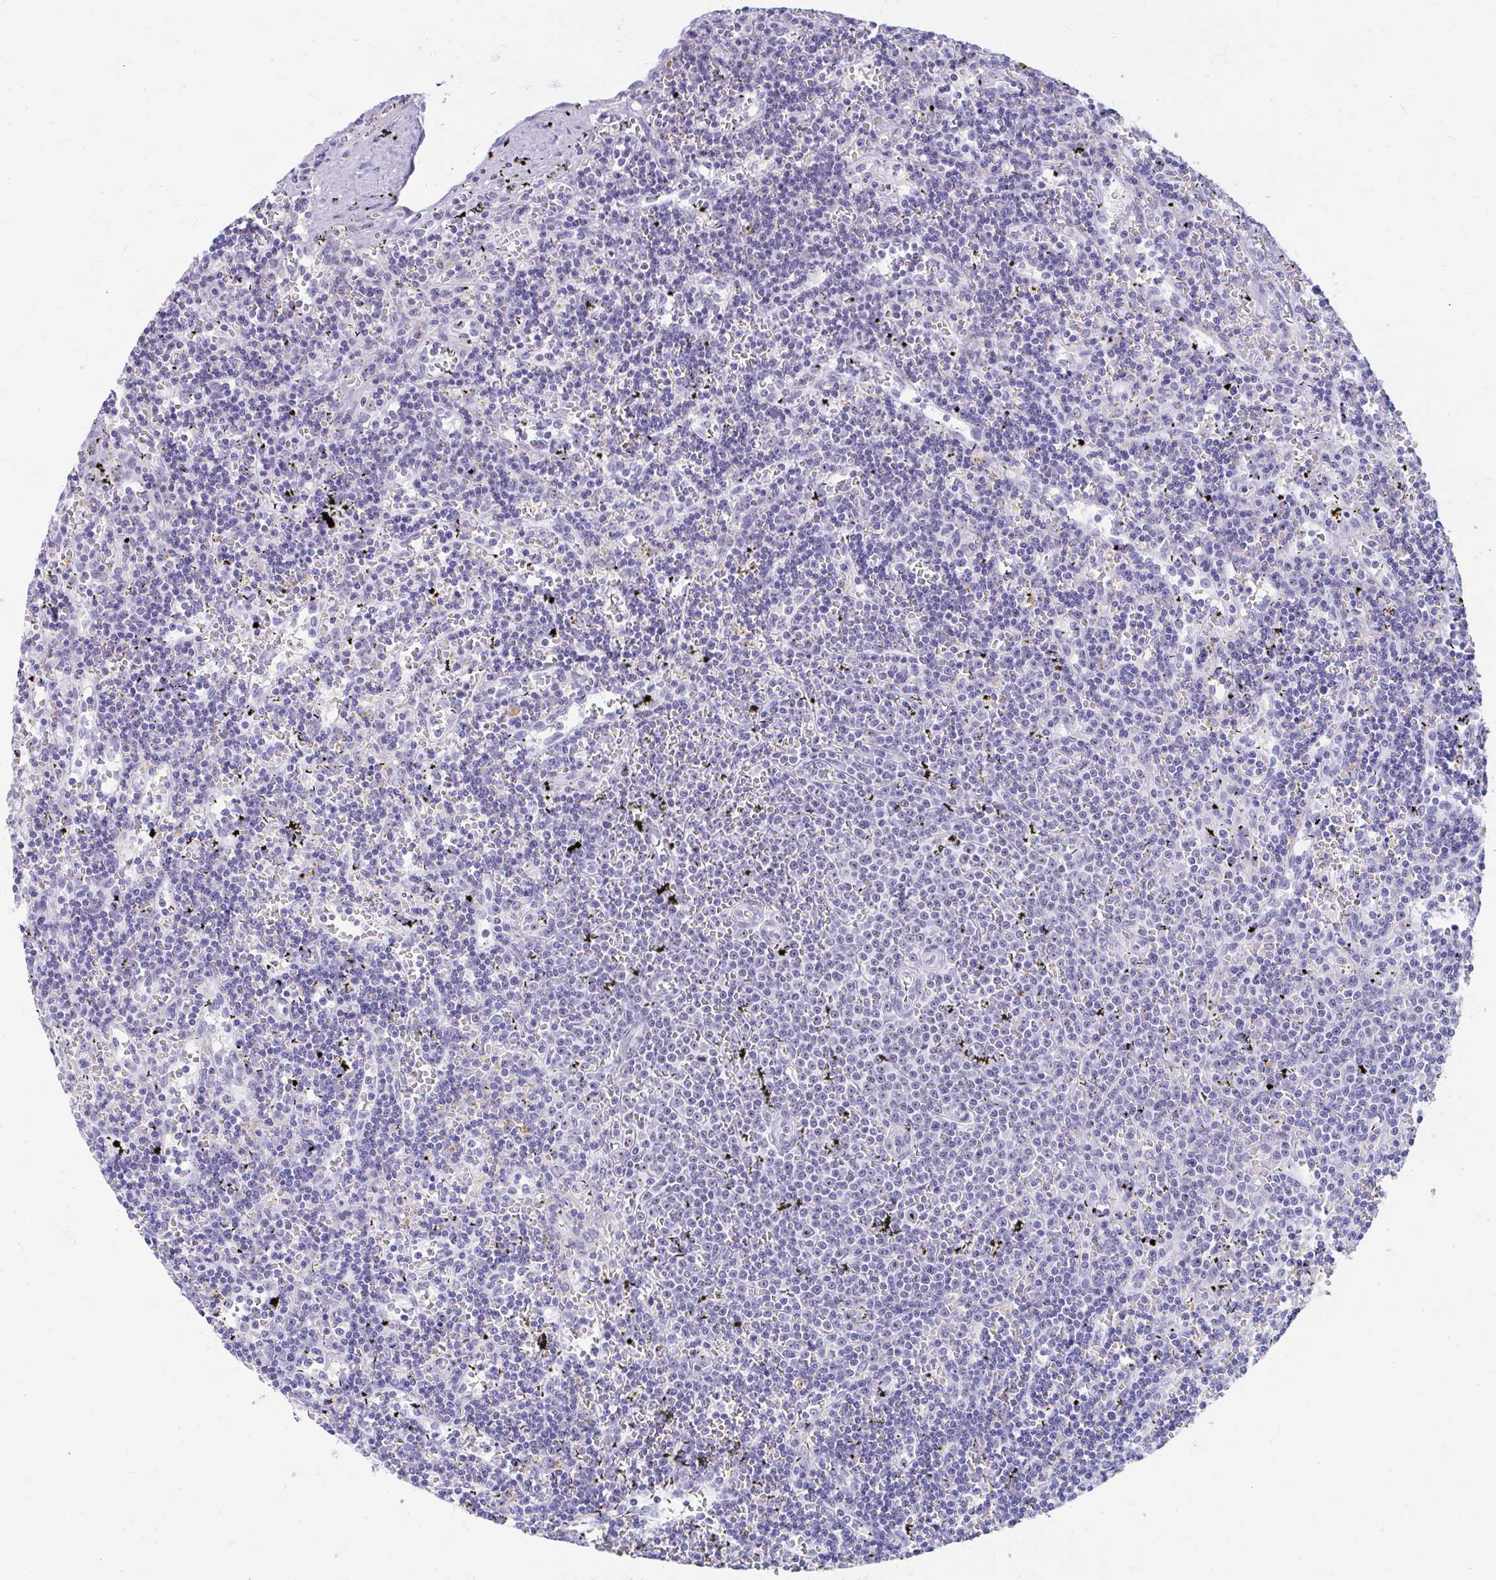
{"staining": {"intensity": "negative", "quantity": "none", "location": "none"}, "tissue": "lymphoma", "cell_type": "Tumor cells", "image_type": "cancer", "snomed": [{"axis": "morphology", "description": "Malignant lymphoma, non-Hodgkin's type, Low grade"}, {"axis": "topography", "description": "Spleen"}], "caption": "Immunohistochemistry image of neoplastic tissue: human low-grade malignant lymphoma, non-Hodgkin's type stained with DAB (3,3'-diaminobenzidine) demonstrates no significant protein positivity in tumor cells.", "gene": "FTSJ3", "patient": {"sex": "male", "age": 60}}